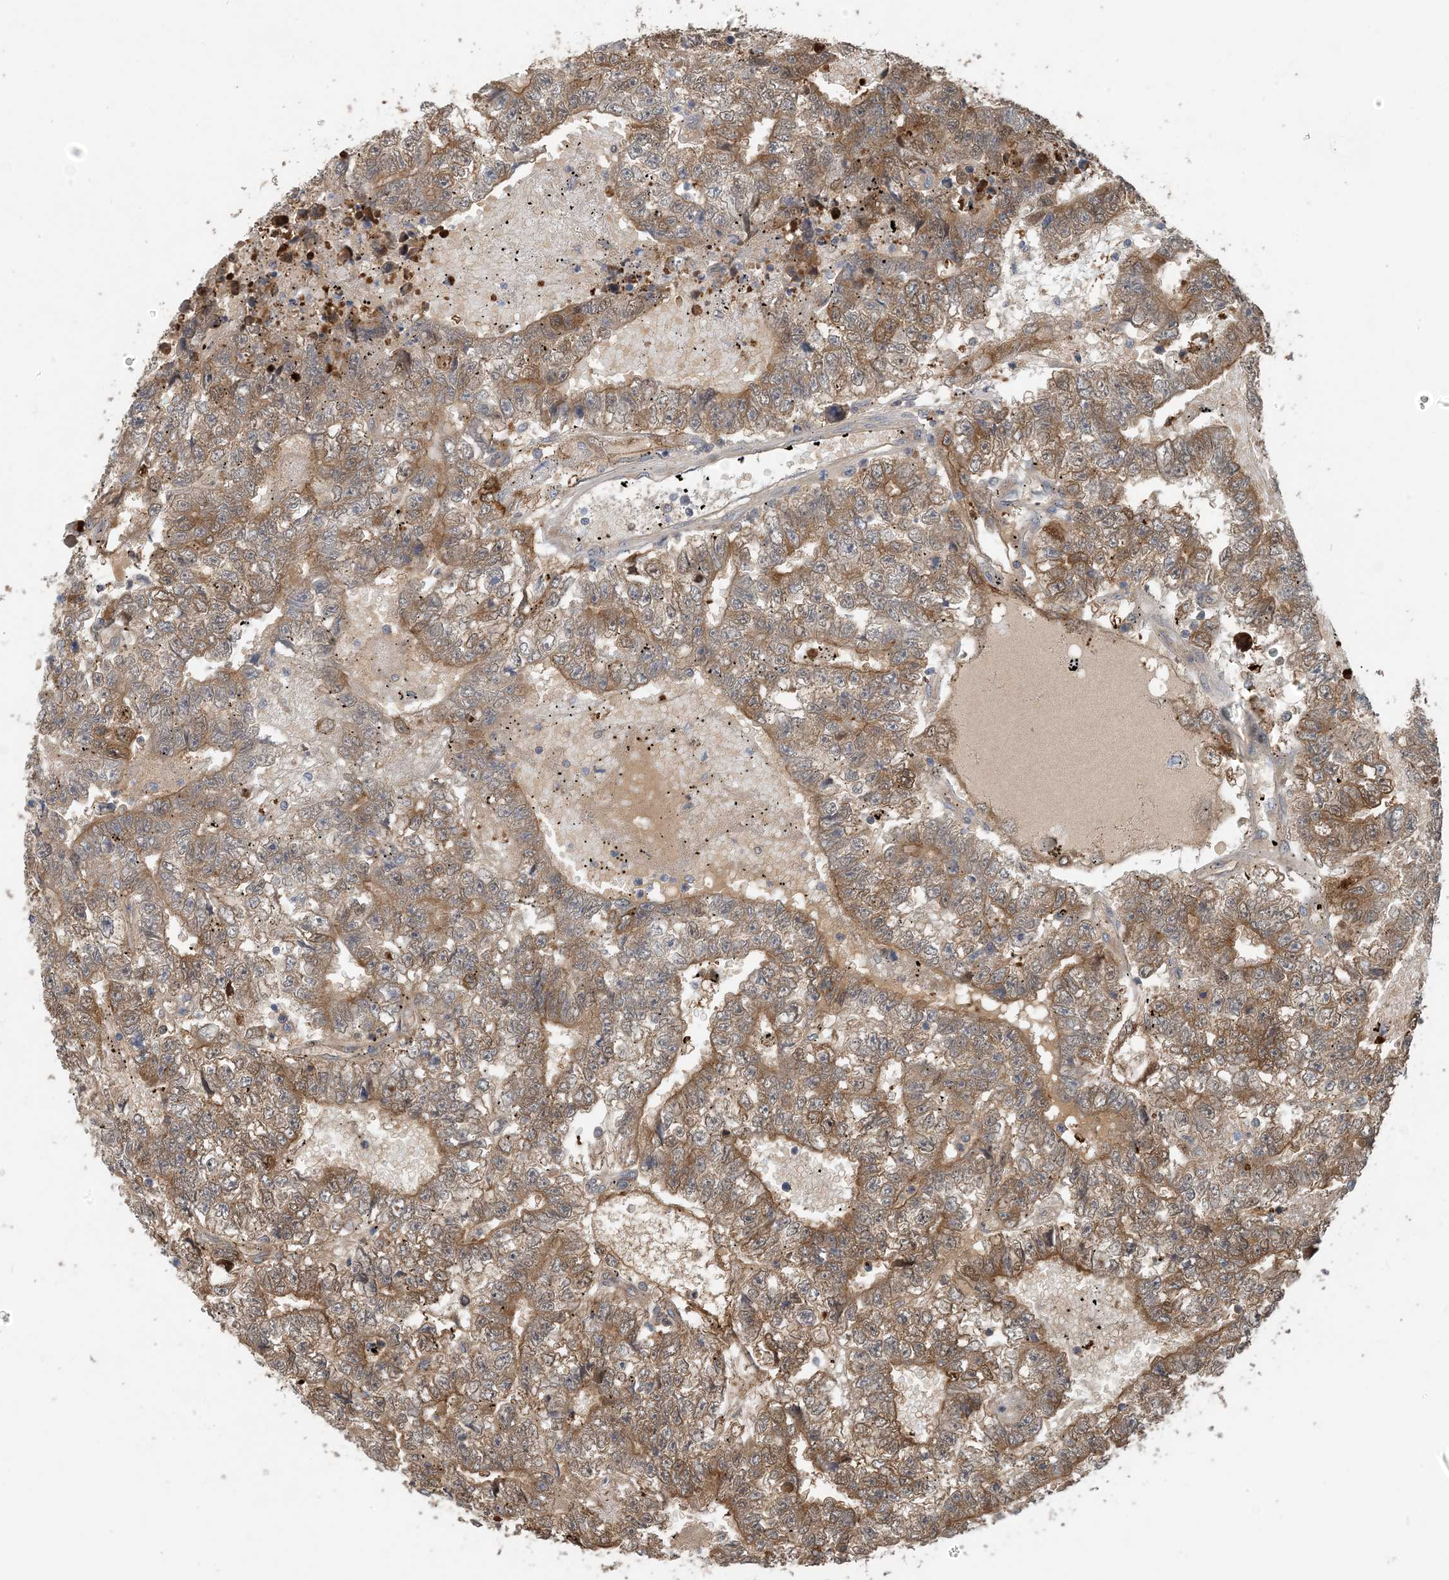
{"staining": {"intensity": "moderate", "quantity": ">75%", "location": "cytoplasmic/membranous"}, "tissue": "testis cancer", "cell_type": "Tumor cells", "image_type": "cancer", "snomed": [{"axis": "morphology", "description": "Carcinoma, Embryonal, NOS"}, {"axis": "topography", "description": "Testis"}], "caption": "Brown immunohistochemical staining in testis cancer (embryonal carcinoma) reveals moderate cytoplasmic/membranous positivity in about >75% of tumor cells.", "gene": "ZC3H12A", "patient": {"sex": "male", "age": 25}}